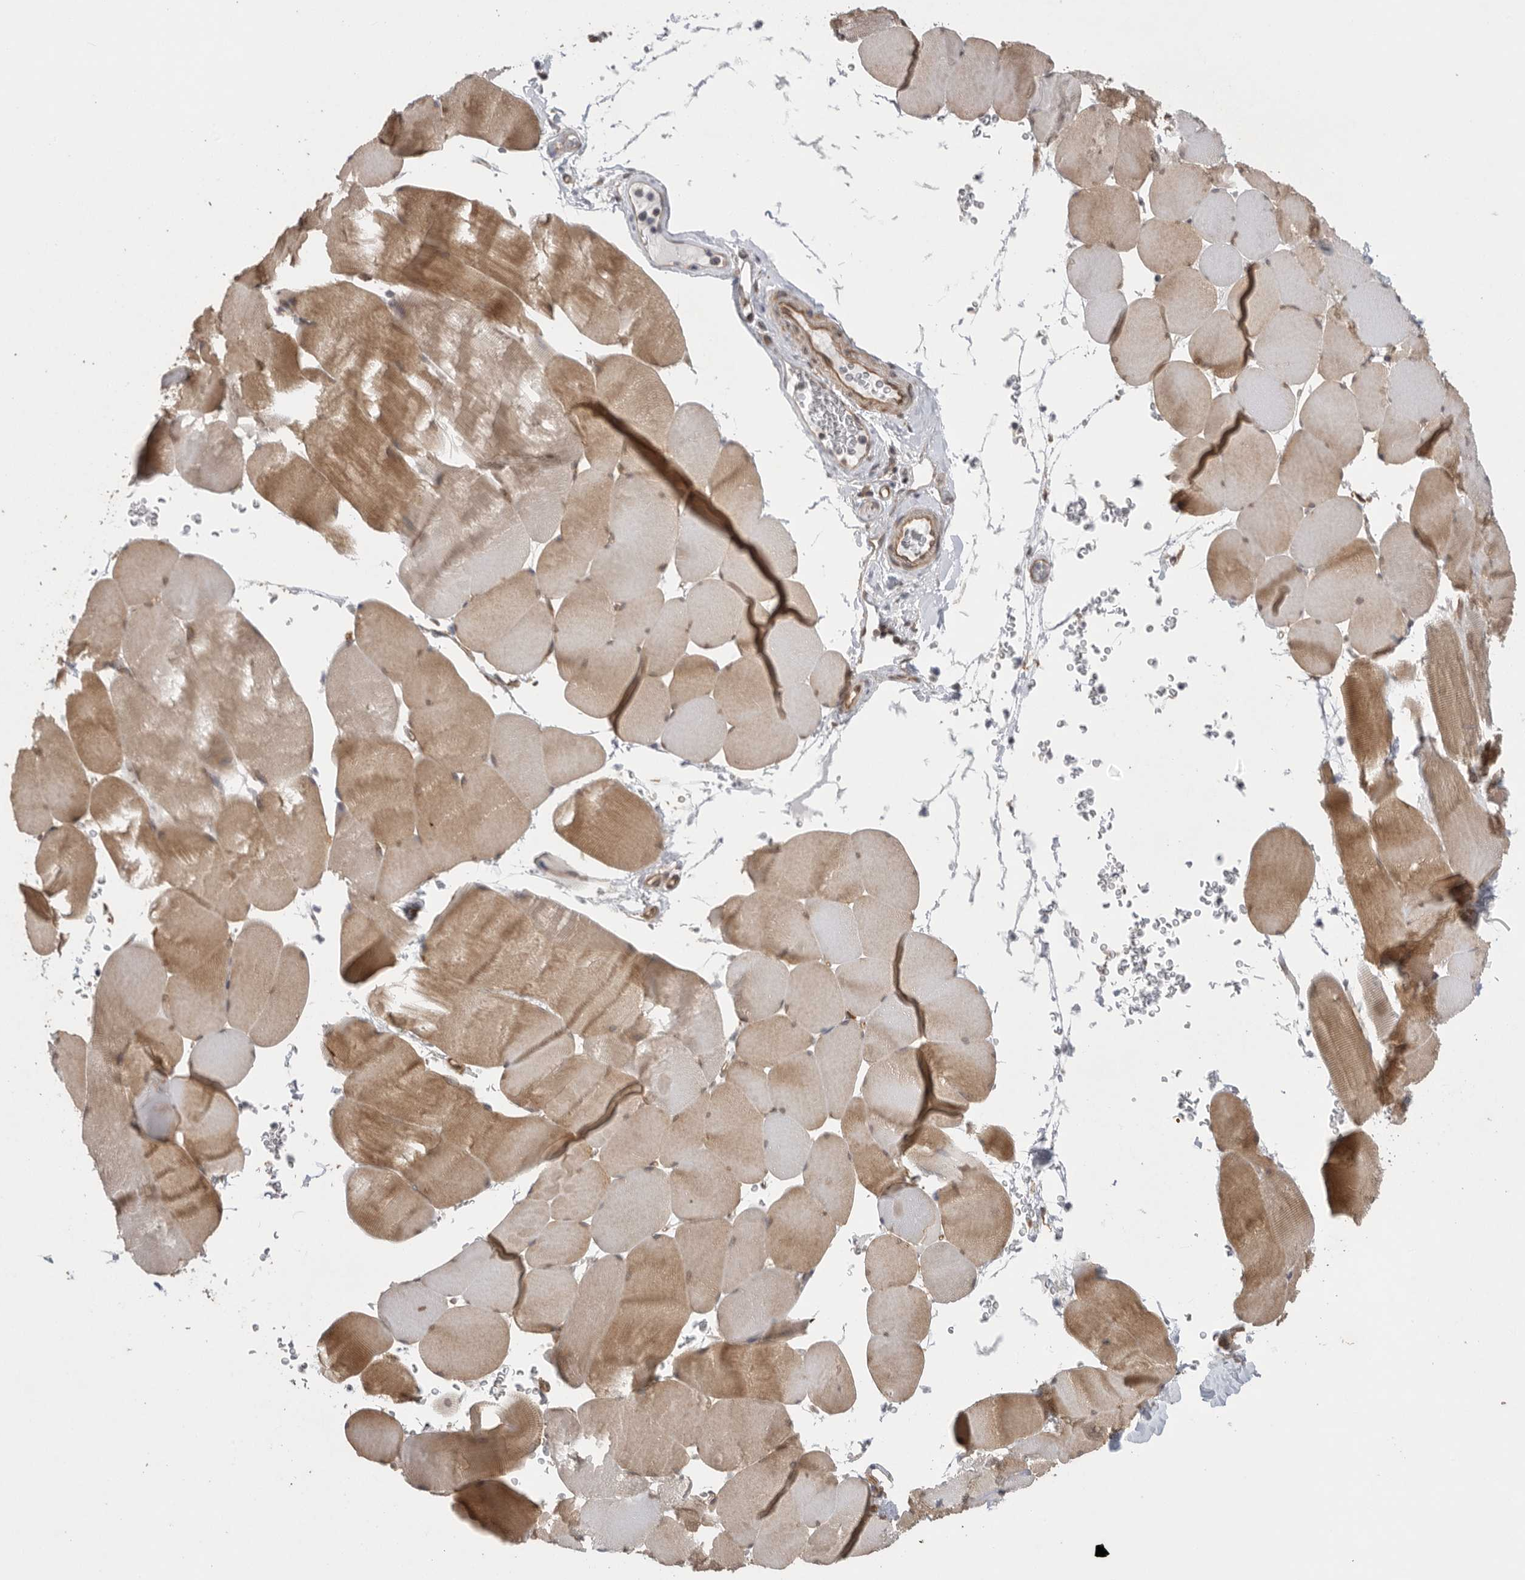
{"staining": {"intensity": "moderate", "quantity": "25%-75%", "location": "cytoplasmic/membranous"}, "tissue": "skeletal muscle", "cell_type": "Myocytes", "image_type": "normal", "snomed": [{"axis": "morphology", "description": "Normal tissue, NOS"}, {"axis": "topography", "description": "Skeletal muscle"}], "caption": "High-magnification brightfield microscopy of normal skeletal muscle stained with DAB (3,3'-diaminobenzidine) (brown) and counterstained with hematoxylin (blue). myocytes exhibit moderate cytoplasmic/membranous expression is identified in approximately25%-75% of cells. The staining was performed using DAB to visualize the protein expression in brown, while the nuclei were stained in blue with hematoxylin (Magnification: 20x).", "gene": "VPS50", "patient": {"sex": "male", "age": 62}}